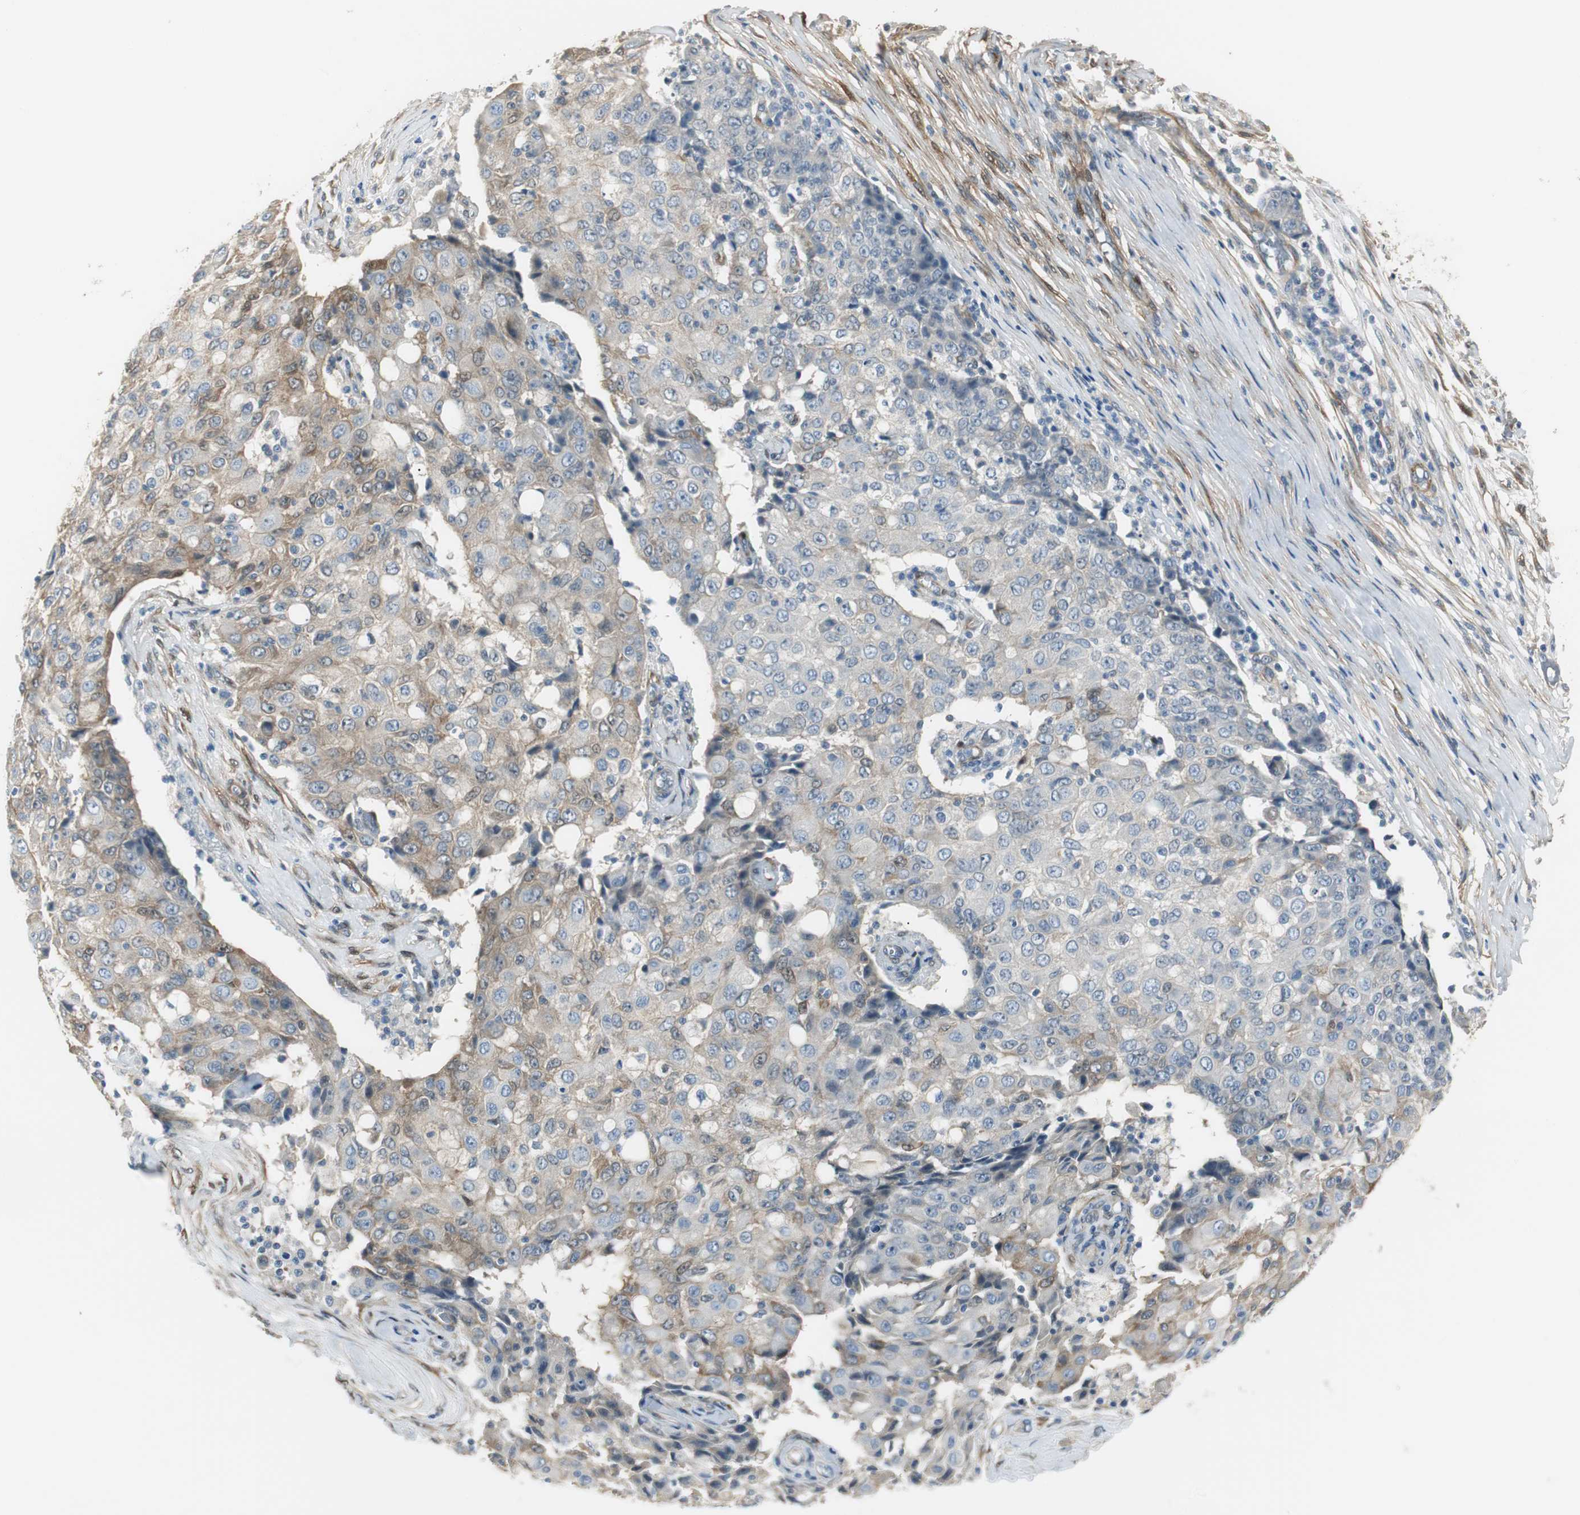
{"staining": {"intensity": "weak", "quantity": "25%-75%", "location": "cytoplasmic/membranous"}, "tissue": "ovarian cancer", "cell_type": "Tumor cells", "image_type": "cancer", "snomed": [{"axis": "morphology", "description": "Carcinoma, endometroid"}, {"axis": "topography", "description": "Ovary"}], "caption": "Immunohistochemistry (DAB) staining of endometroid carcinoma (ovarian) displays weak cytoplasmic/membranous protein staining in approximately 25%-75% of tumor cells. (IHC, brightfield microscopy, high magnification).", "gene": "FHL2", "patient": {"sex": "female", "age": 42}}